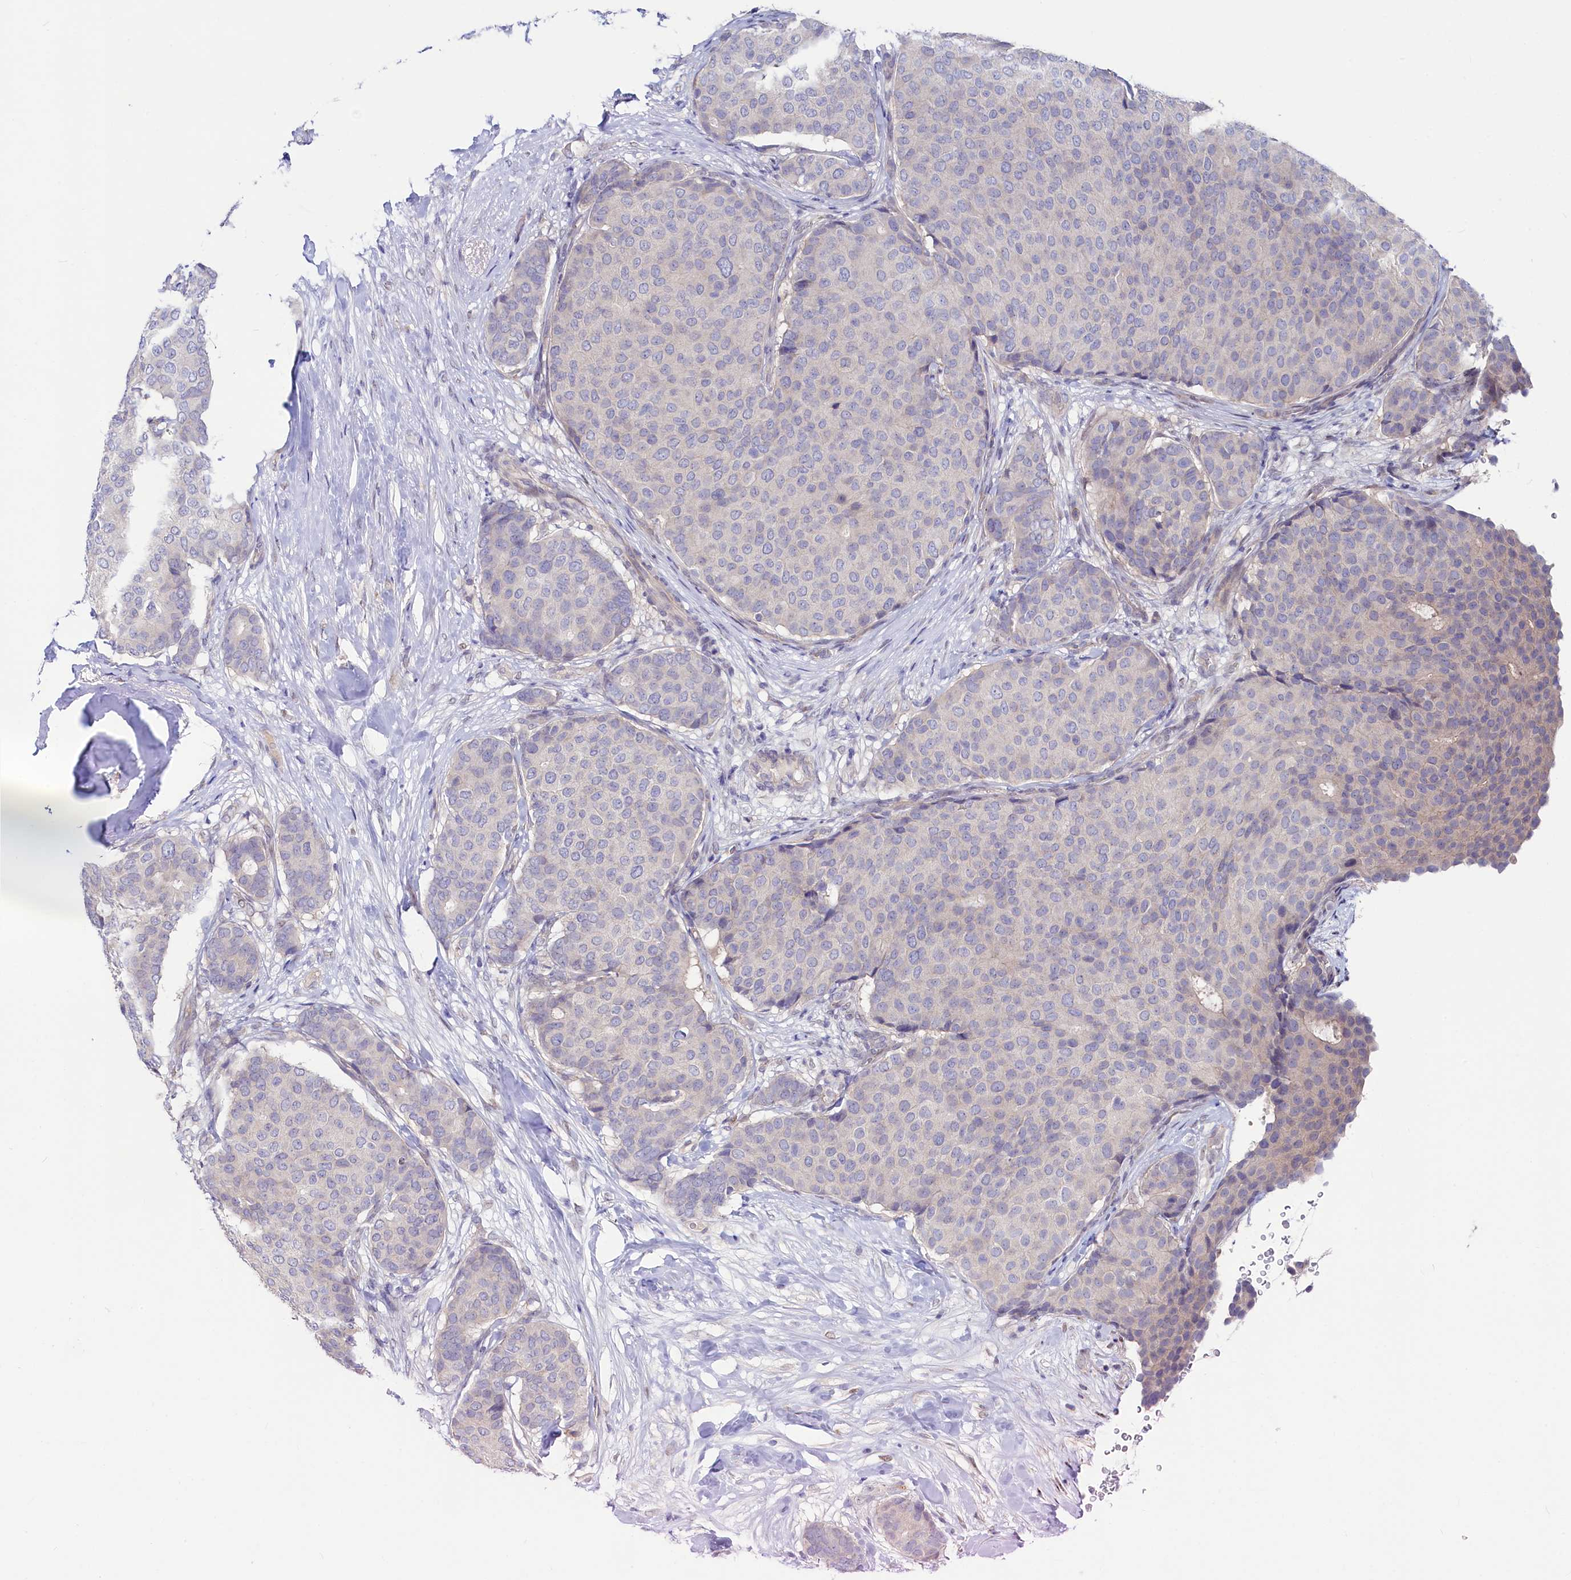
{"staining": {"intensity": "negative", "quantity": "none", "location": "none"}, "tissue": "breast cancer", "cell_type": "Tumor cells", "image_type": "cancer", "snomed": [{"axis": "morphology", "description": "Duct carcinoma"}, {"axis": "topography", "description": "Breast"}], "caption": "There is no significant positivity in tumor cells of breast cancer.", "gene": "ASTE1", "patient": {"sex": "female", "age": 75}}